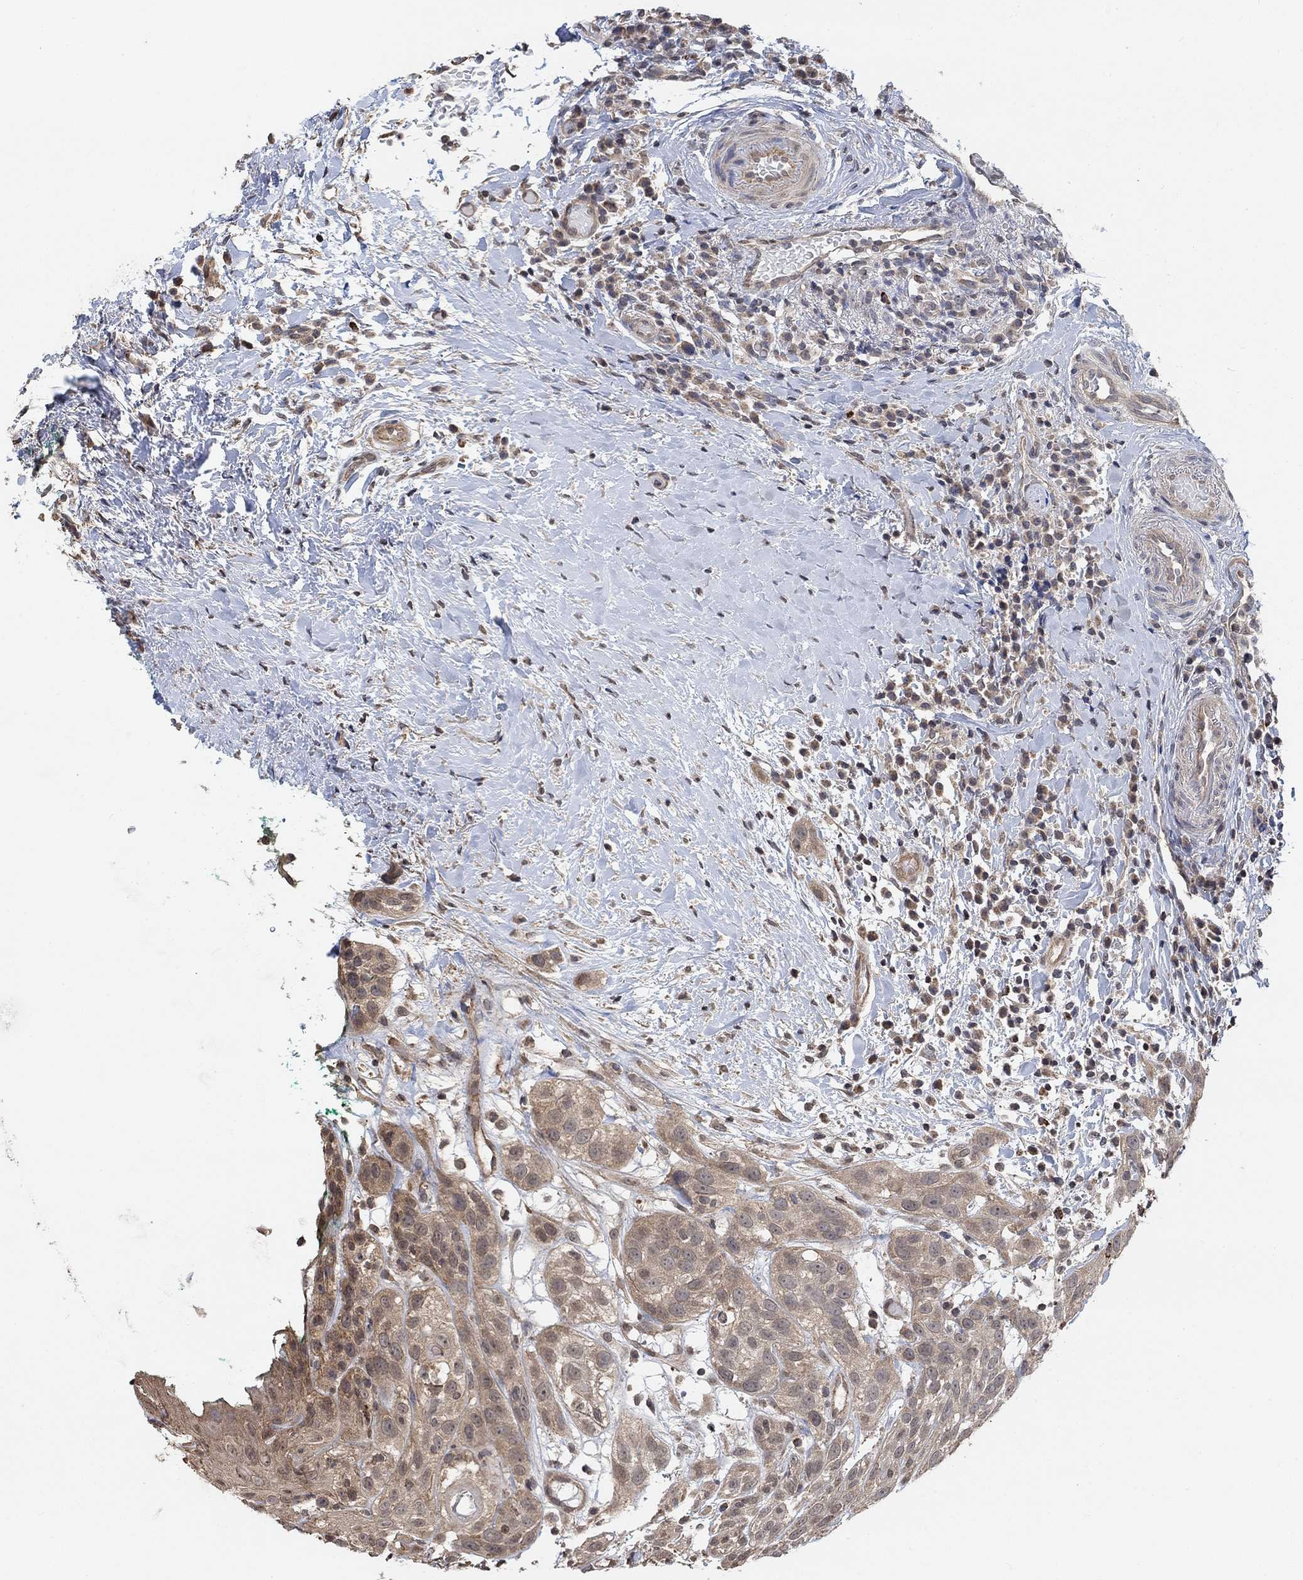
{"staining": {"intensity": "moderate", "quantity": "<25%", "location": "cytoplasmic/membranous"}, "tissue": "head and neck cancer", "cell_type": "Tumor cells", "image_type": "cancer", "snomed": [{"axis": "morphology", "description": "Normal tissue, NOS"}, {"axis": "morphology", "description": "Squamous cell carcinoma, NOS"}, {"axis": "topography", "description": "Oral tissue"}, {"axis": "topography", "description": "Salivary gland"}, {"axis": "topography", "description": "Head-Neck"}], "caption": "Tumor cells reveal moderate cytoplasmic/membranous staining in approximately <25% of cells in squamous cell carcinoma (head and neck).", "gene": "UNC5B", "patient": {"sex": "female", "age": 62}}